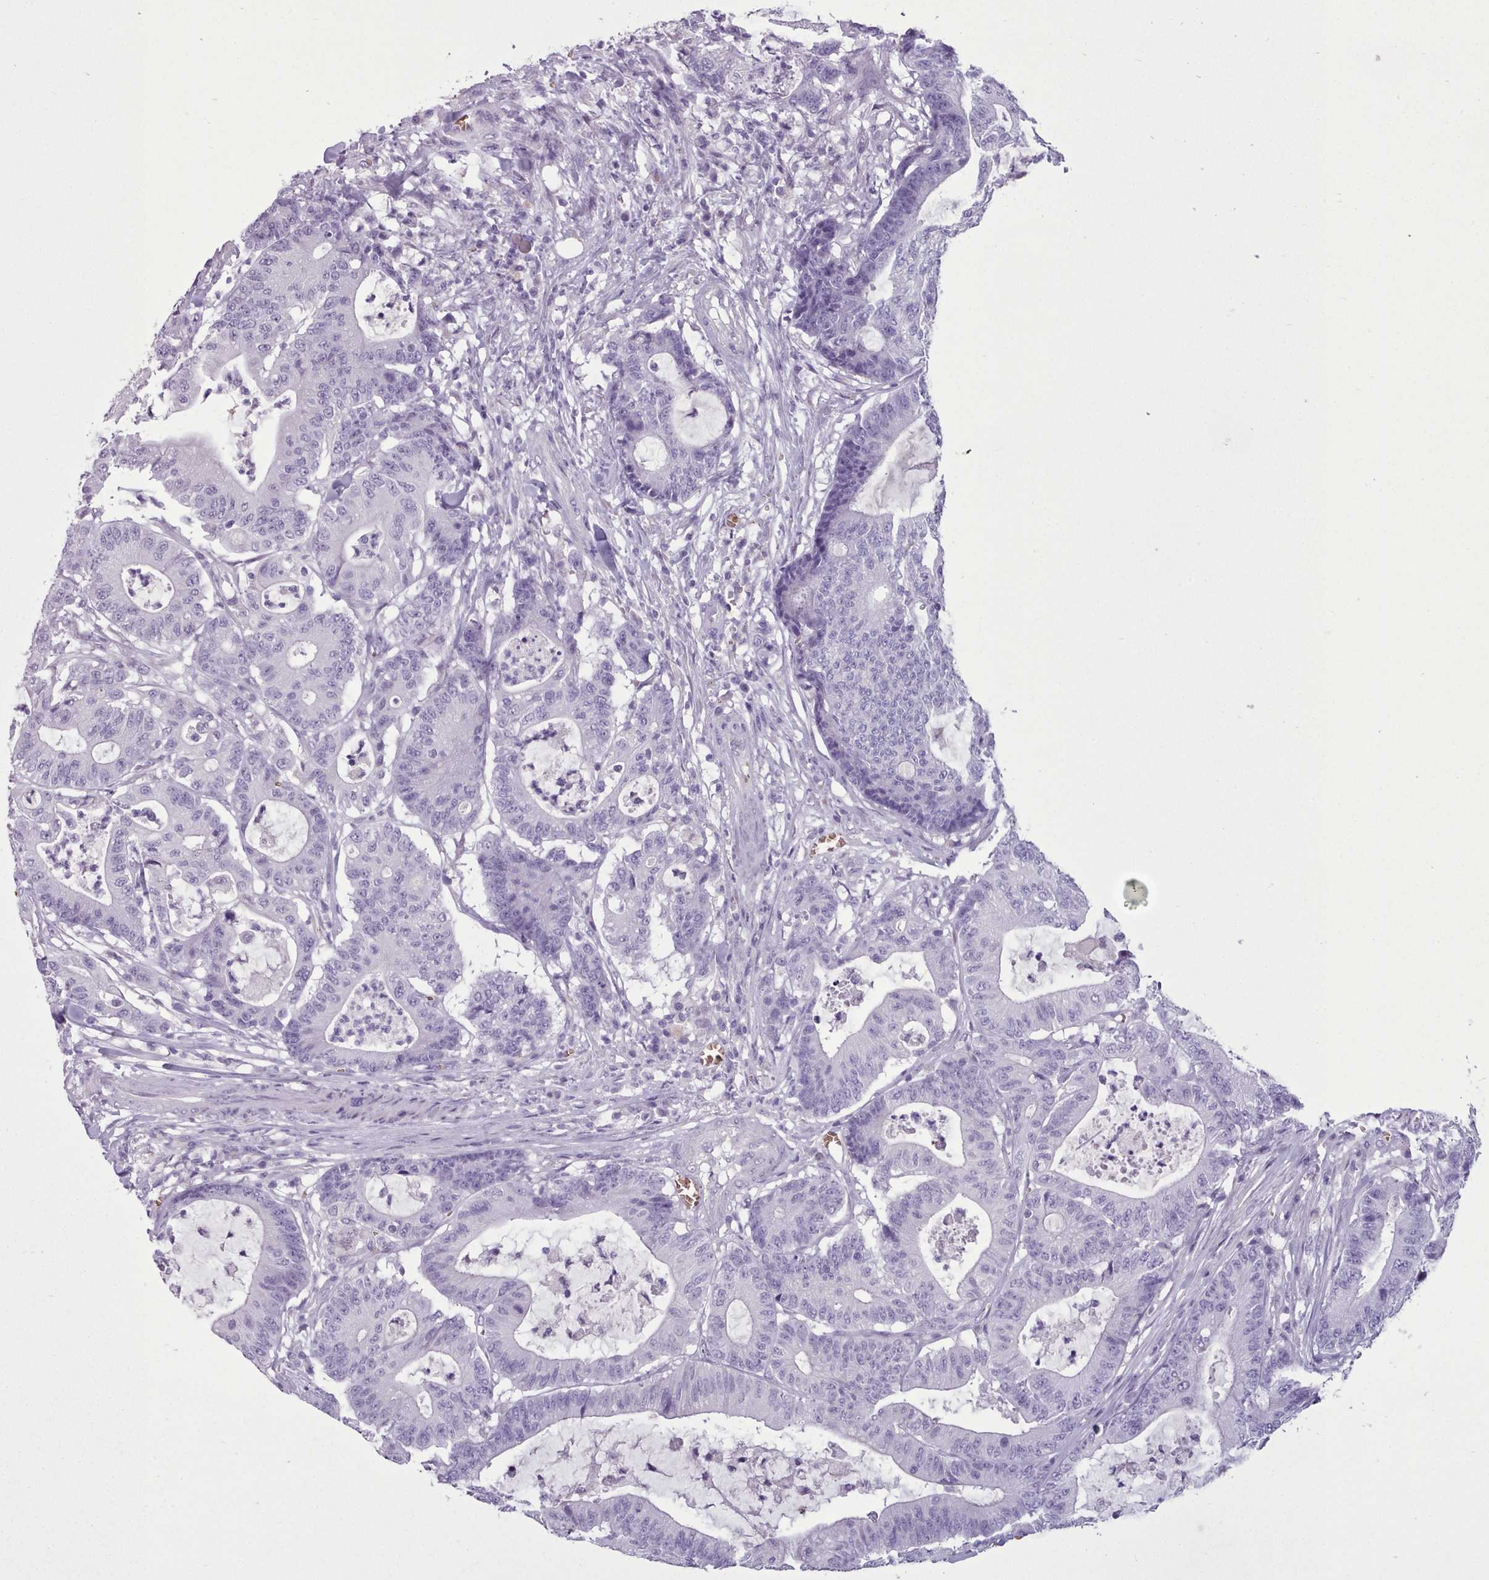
{"staining": {"intensity": "negative", "quantity": "none", "location": "none"}, "tissue": "colorectal cancer", "cell_type": "Tumor cells", "image_type": "cancer", "snomed": [{"axis": "morphology", "description": "Adenocarcinoma, NOS"}, {"axis": "topography", "description": "Colon"}], "caption": "A micrograph of colorectal adenocarcinoma stained for a protein reveals no brown staining in tumor cells.", "gene": "AK4", "patient": {"sex": "female", "age": 84}}